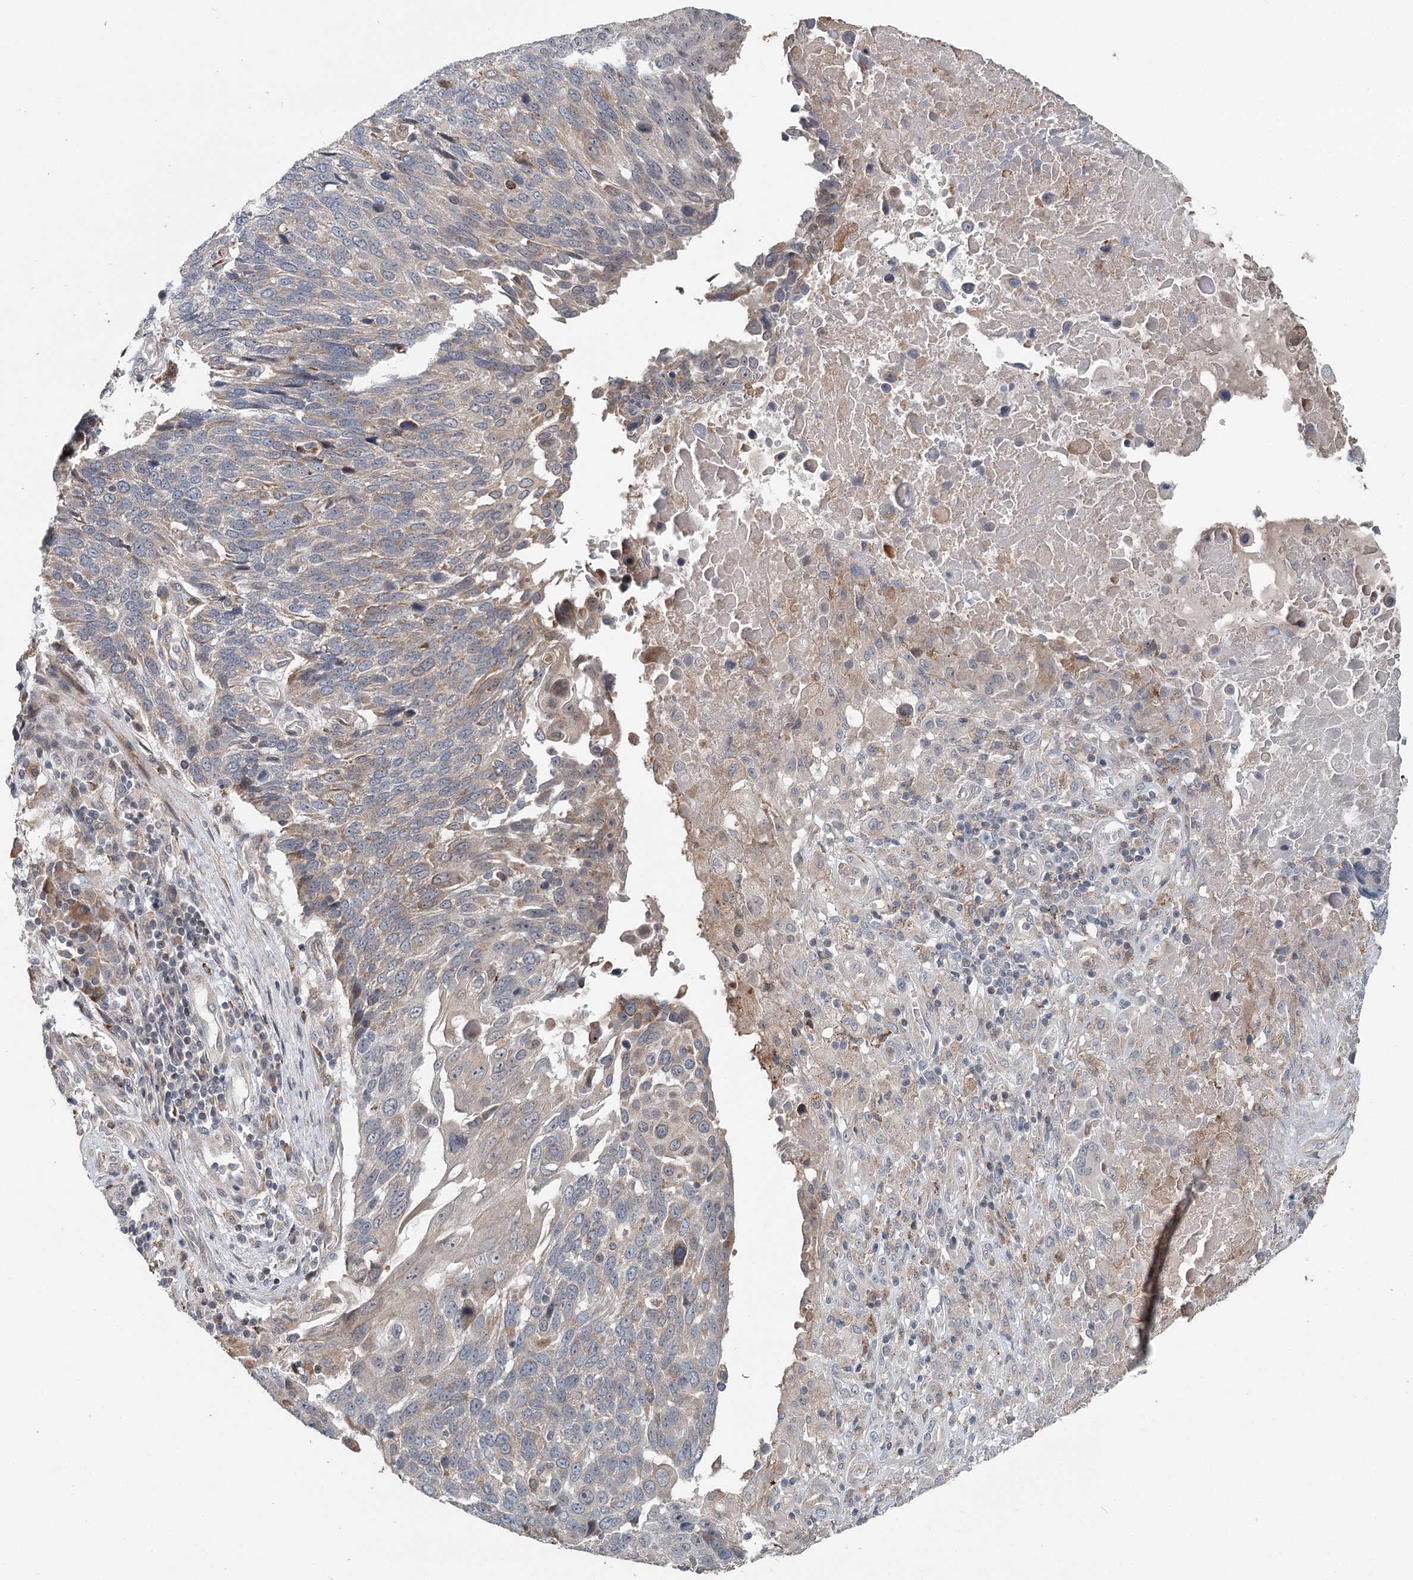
{"staining": {"intensity": "negative", "quantity": "none", "location": "none"}, "tissue": "lung cancer", "cell_type": "Tumor cells", "image_type": "cancer", "snomed": [{"axis": "morphology", "description": "Squamous cell carcinoma, NOS"}, {"axis": "topography", "description": "Lung"}], "caption": "Tumor cells are negative for brown protein staining in lung cancer.", "gene": "RNF111", "patient": {"sex": "male", "age": 66}}